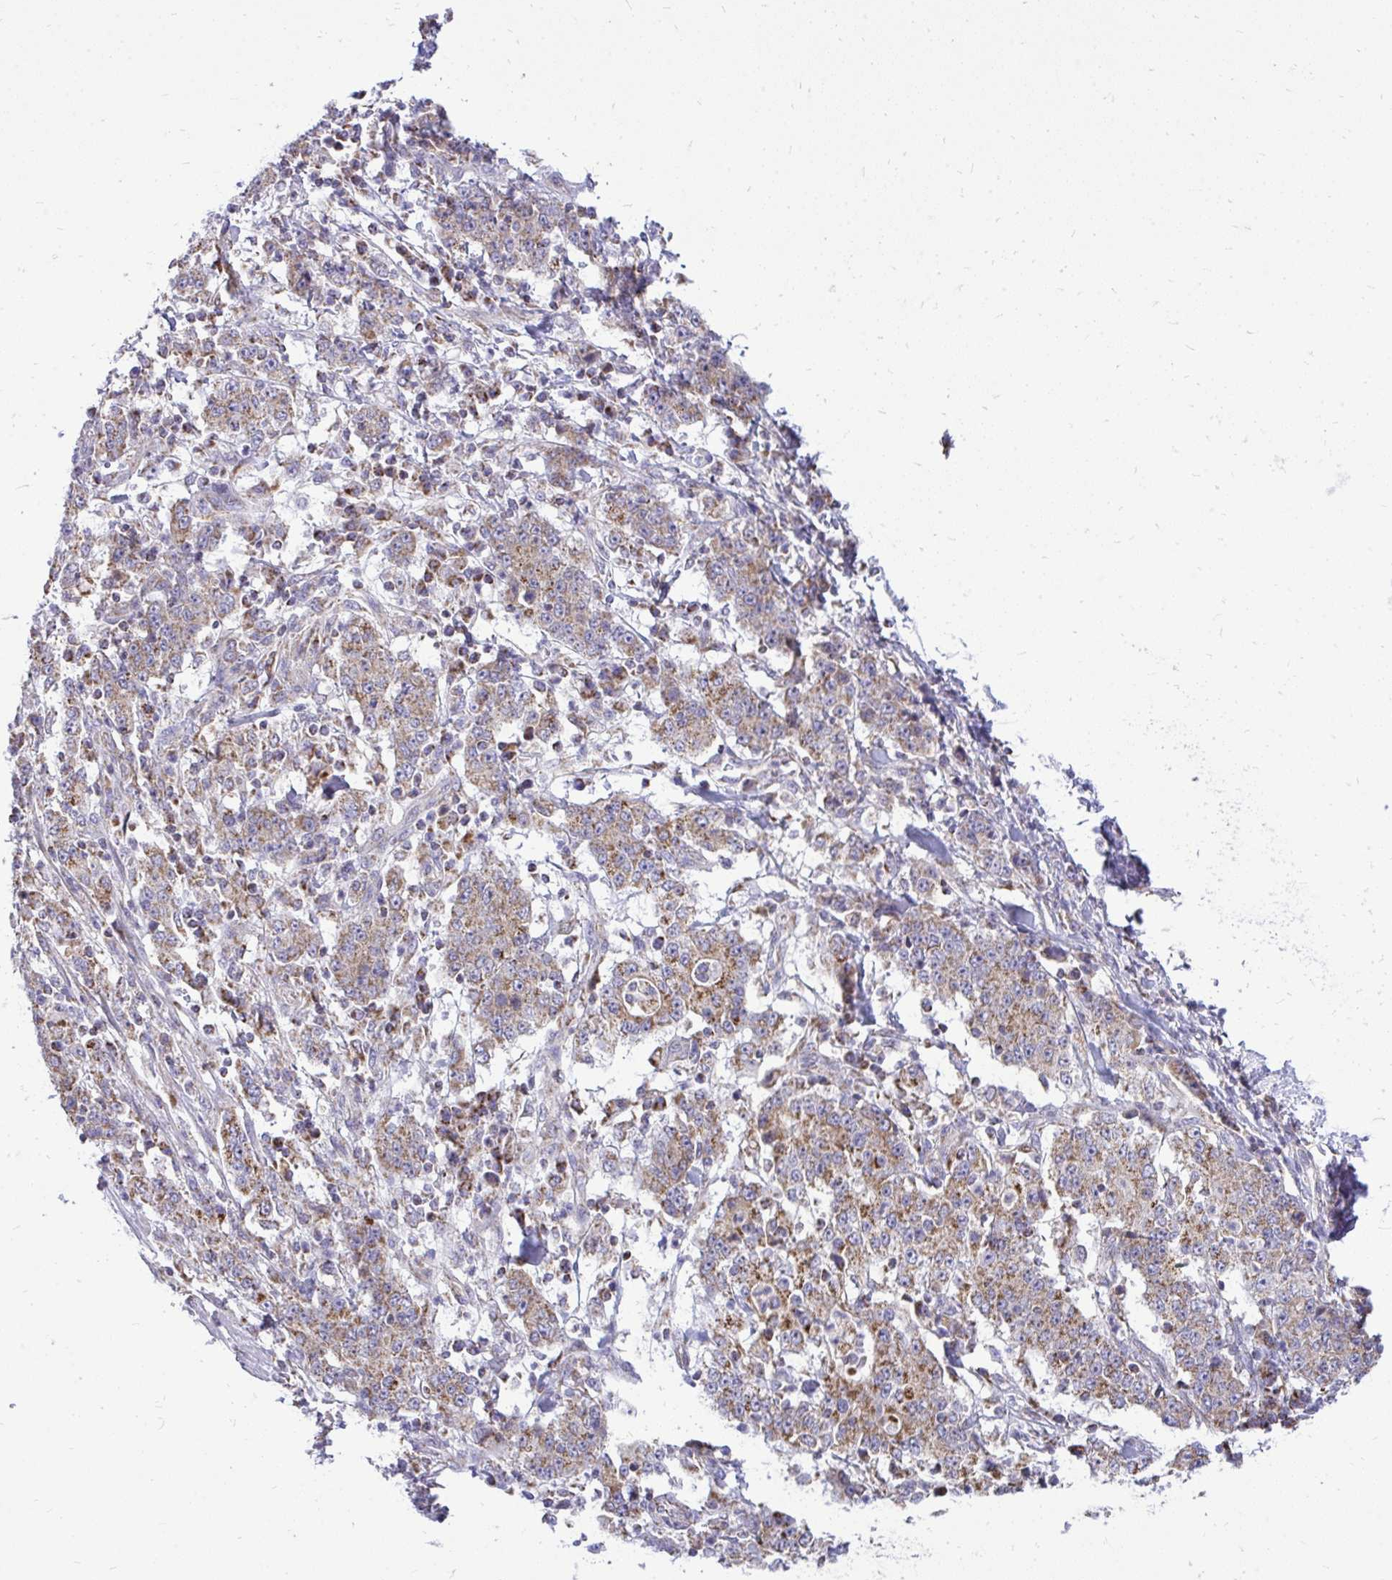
{"staining": {"intensity": "moderate", "quantity": ">75%", "location": "cytoplasmic/membranous"}, "tissue": "stomach cancer", "cell_type": "Tumor cells", "image_type": "cancer", "snomed": [{"axis": "morphology", "description": "Normal tissue, NOS"}, {"axis": "morphology", "description": "Adenocarcinoma, NOS"}, {"axis": "topography", "description": "Stomach, upper"}, {"axis": "topography", "description": "Stomach"}], "caption": "A high-resolution histopathology image shows IHC staining of stomach cancer (adenocarcinoma), which displays moderate cytoplasmic/membranous expression in about >75% of tumor cells.", "gene": "SPTBN2", "patient": {"sex": "male", "age": 59}}